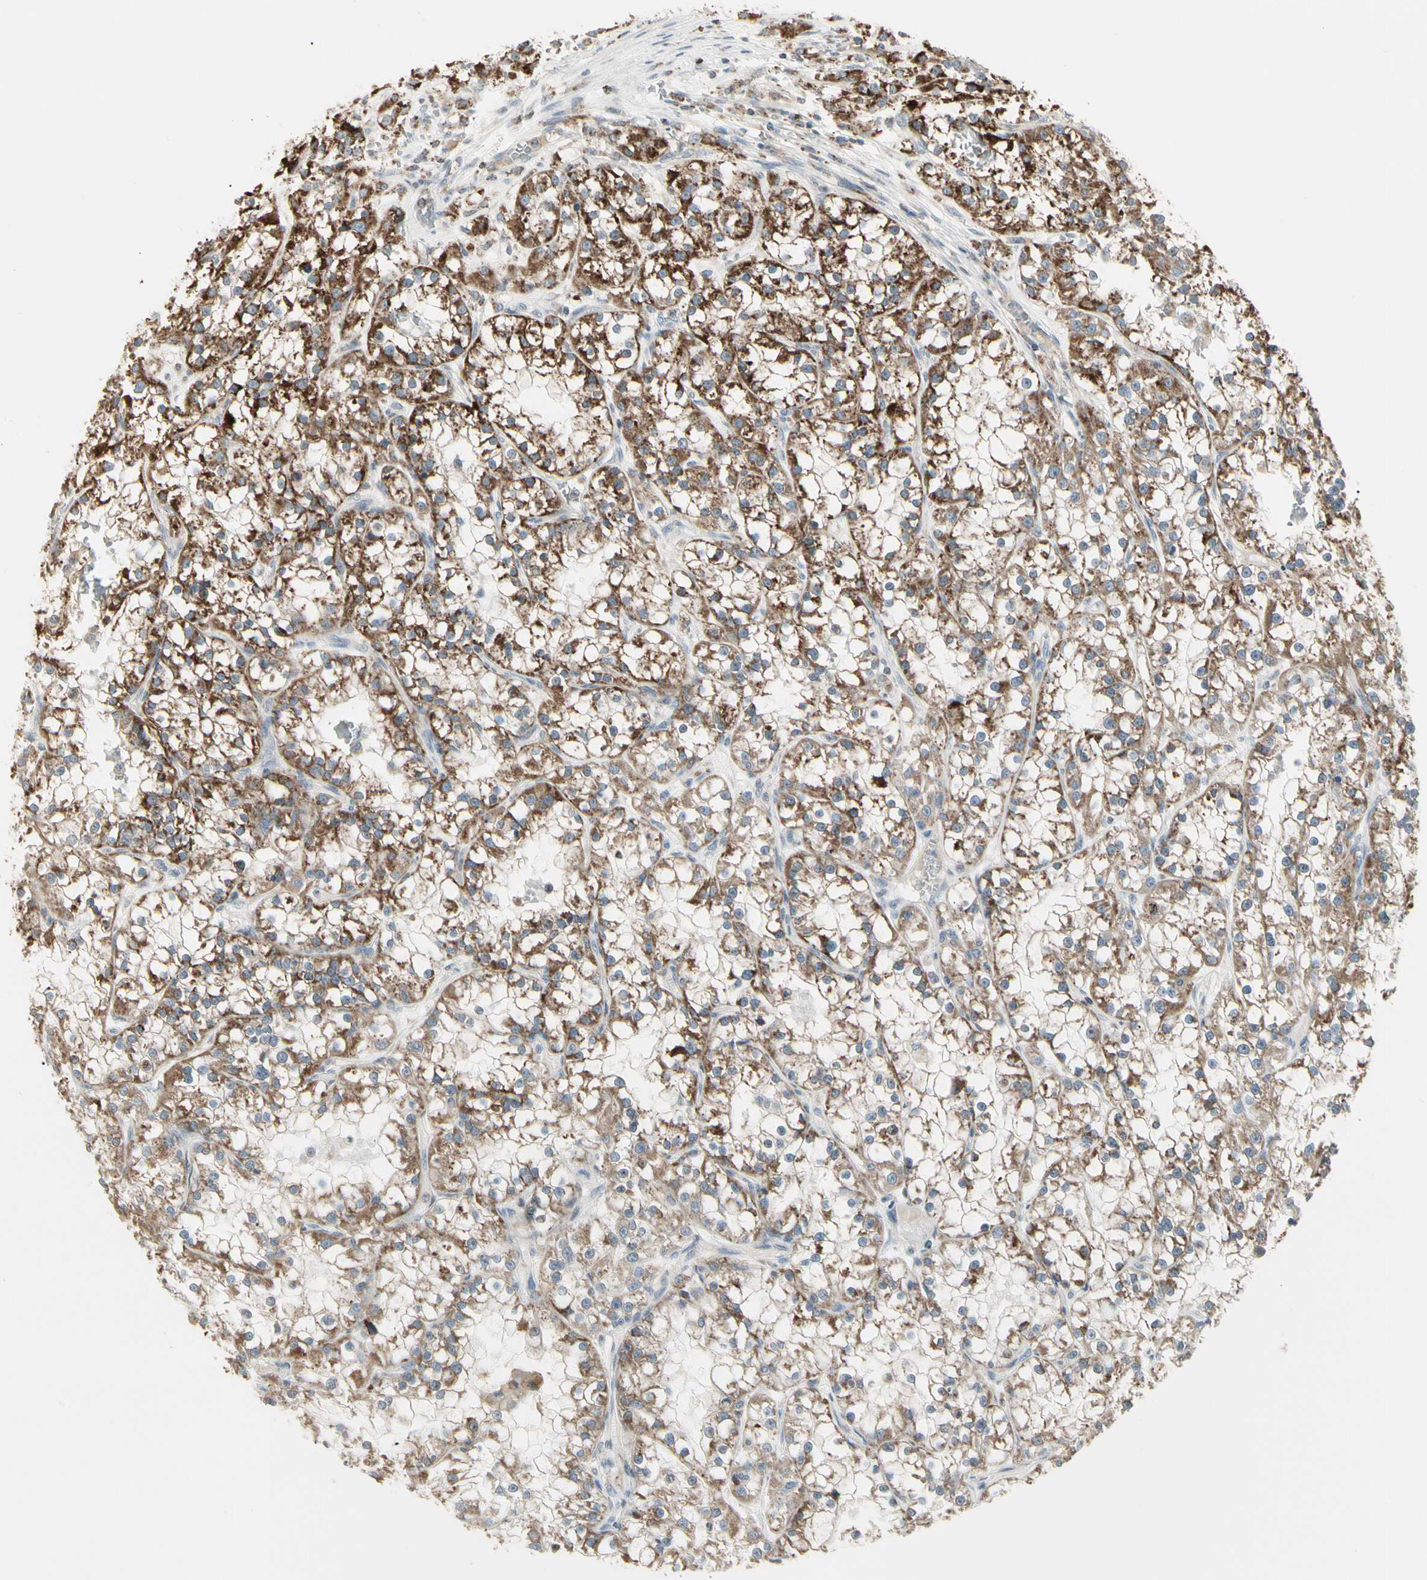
{"staining": {"intensity": "strong", "quantity": "25%-75%", "location": "cytoplasmic/membranous"}, "tissue": "renal cancer", "cell_type": "Tumor cells", "image_type": "cancer", "snomed": [{"axis": "morphology", "description": "Adenocarcinoma, NOS"}, {"axis": "topography", "description": "Kidney"}], "caption": "Human adenocarcinoma (renal) stained with a protein marker demonstrates strong staining in tumor cells.", "gene": "TMEM176A", "patient": {"sex": "female", "age": 52}}